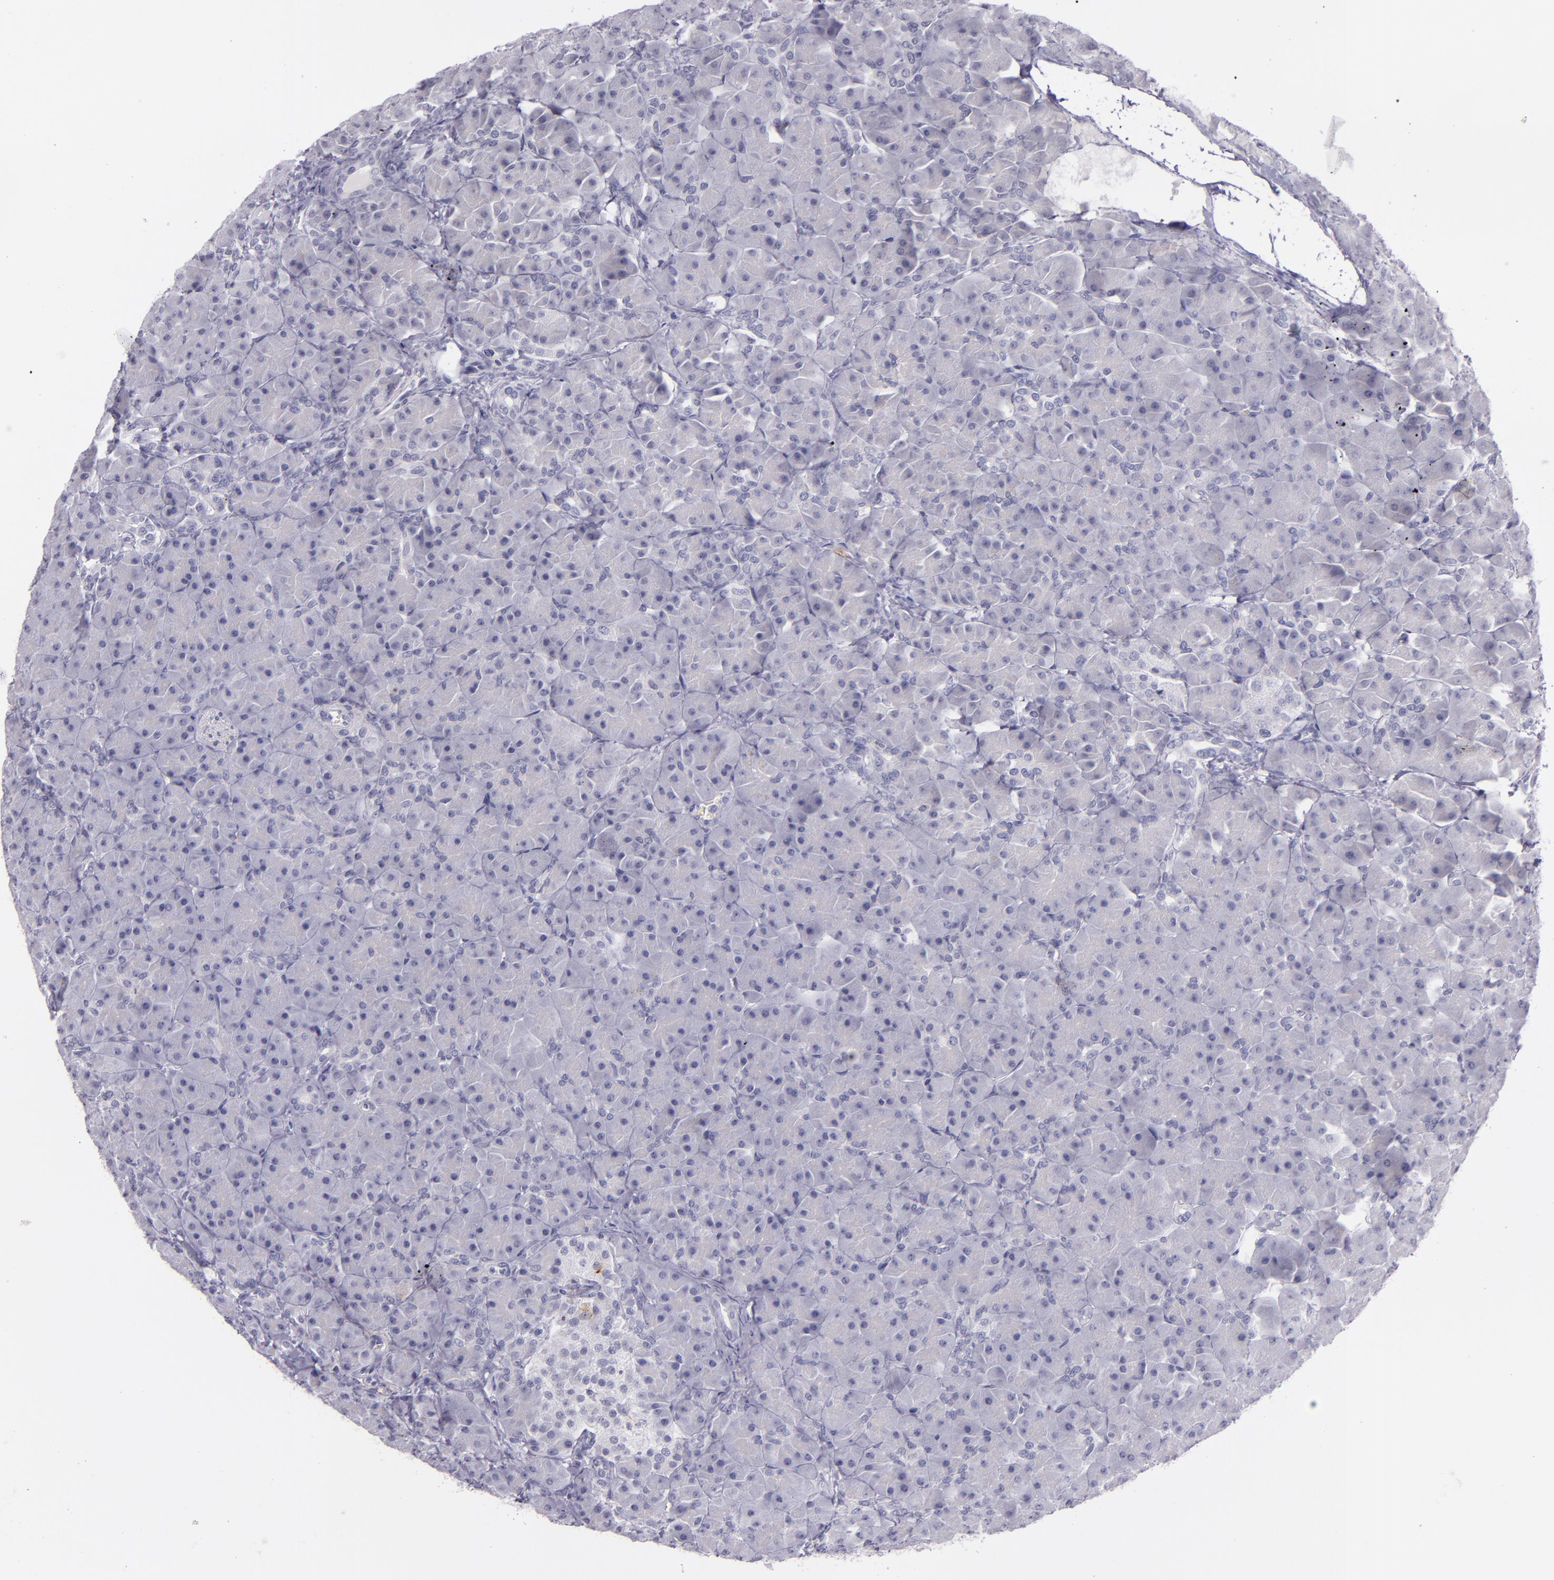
{"staining": {"intensity": "negative", "quantity": "none", "location": "none"}, "tissue": "pancreas", "cell_type": "Exocrine glandular cells", "image_type": "normal", "snomed": [{"axis": "morphology", "description": "Normal tissue, NOS"}, {"axis": "topography", "description": "Pancreas"}], "caption": "Histopathology image shows no significant protein staining in exocrine glandular cells of unremarkable pancreas. (Brightfield microscopy of DAB (3,3'-diaminobenzidine) immunohistochemistry (IHC) at high magnification).", "gene": "INA", "patient": {"sex": "male", "age": 66}}